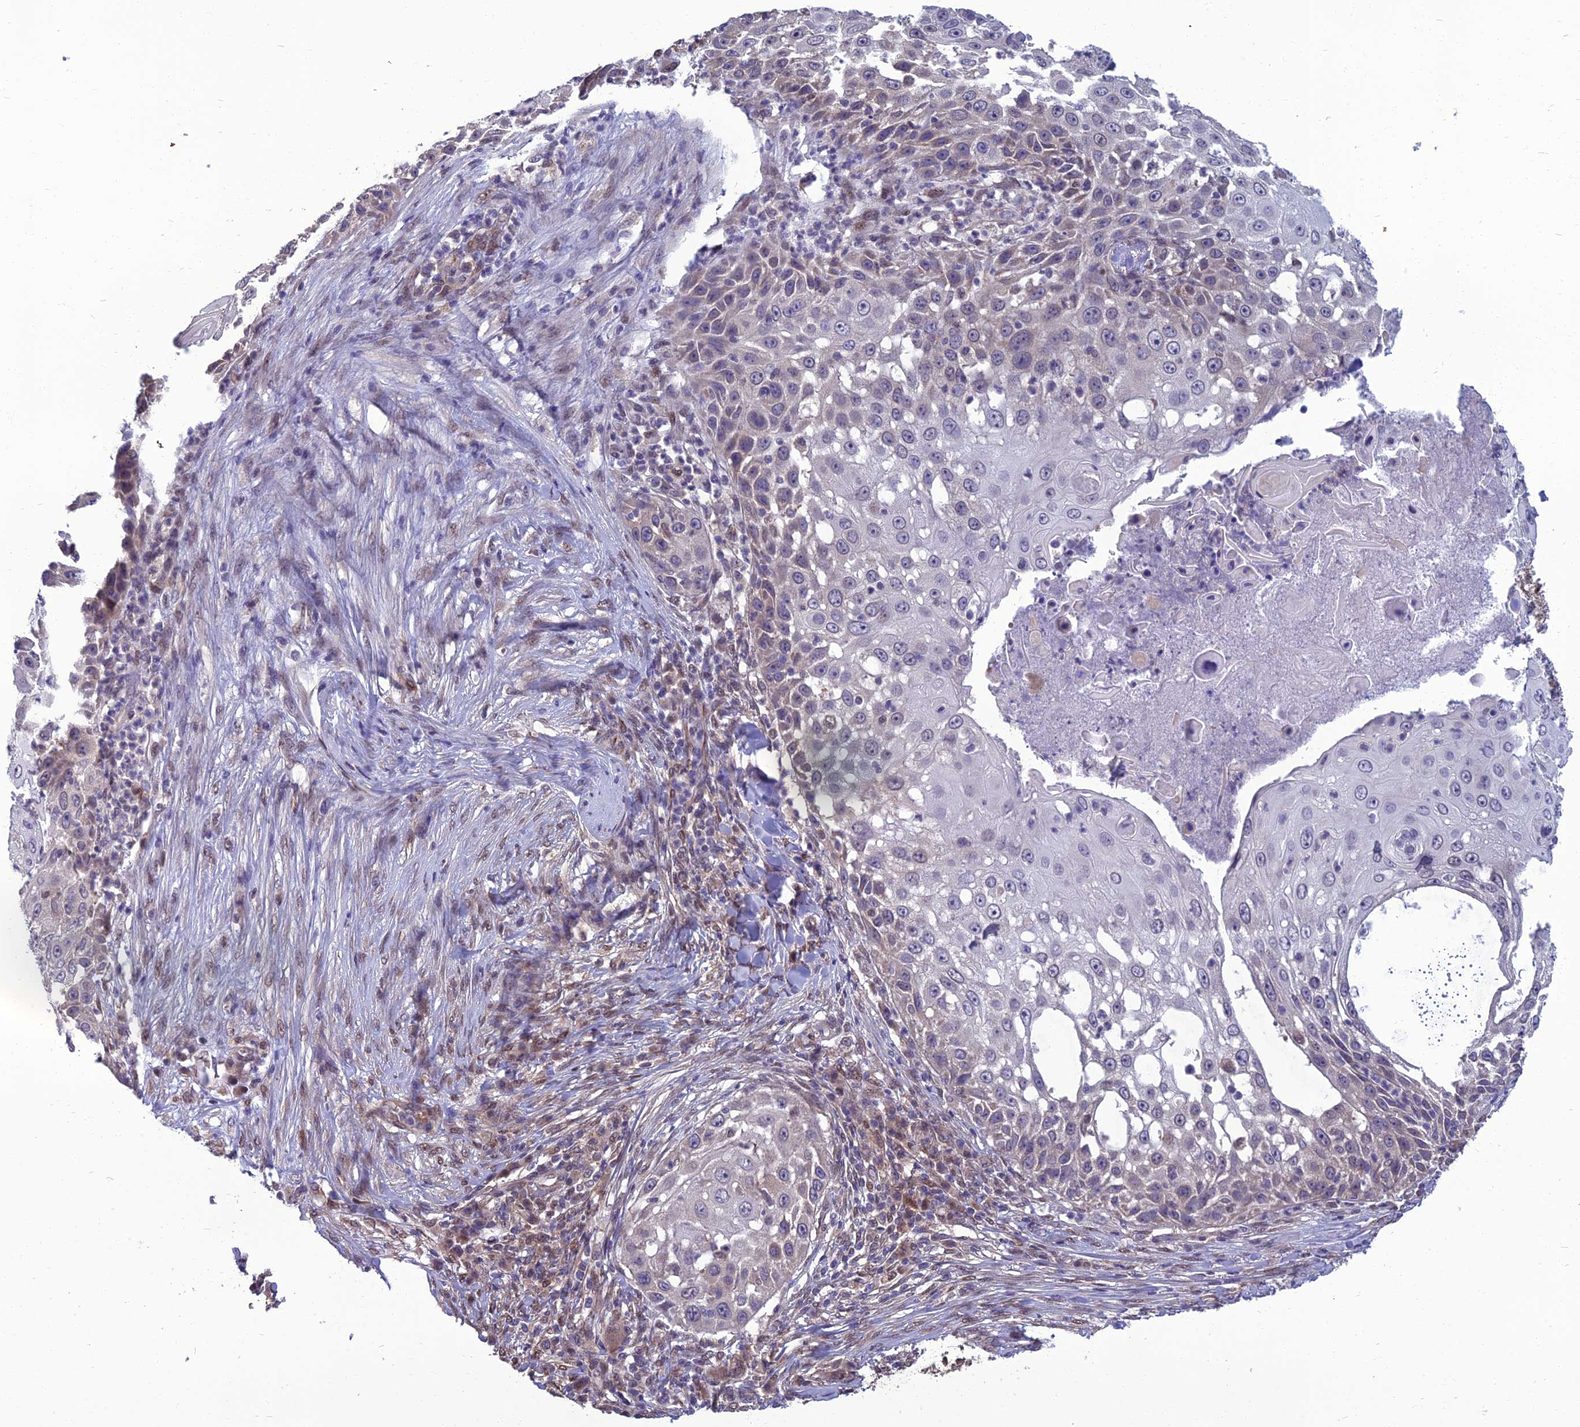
{"staining": {"intensity": "weak", "quantity": "<25%", "location": "cytoplasmic/membranous"}, "tissue": "skin cancer", "cell_type": "Tumor cells", "image_type": "cancer", "snomed": [{"axis": "morphology", "description": "Squamous cell carcinoma, NOS"}, {"axis": "topography", "description": "Skin"}], "caption": "Skin cancer (squamous cell carcinoma) stained for a protein using immunohistochemistry demonstrates no staining tumor cells.", "gene": "NR4A3", "patient": {"sex": "female", "age": 44}}